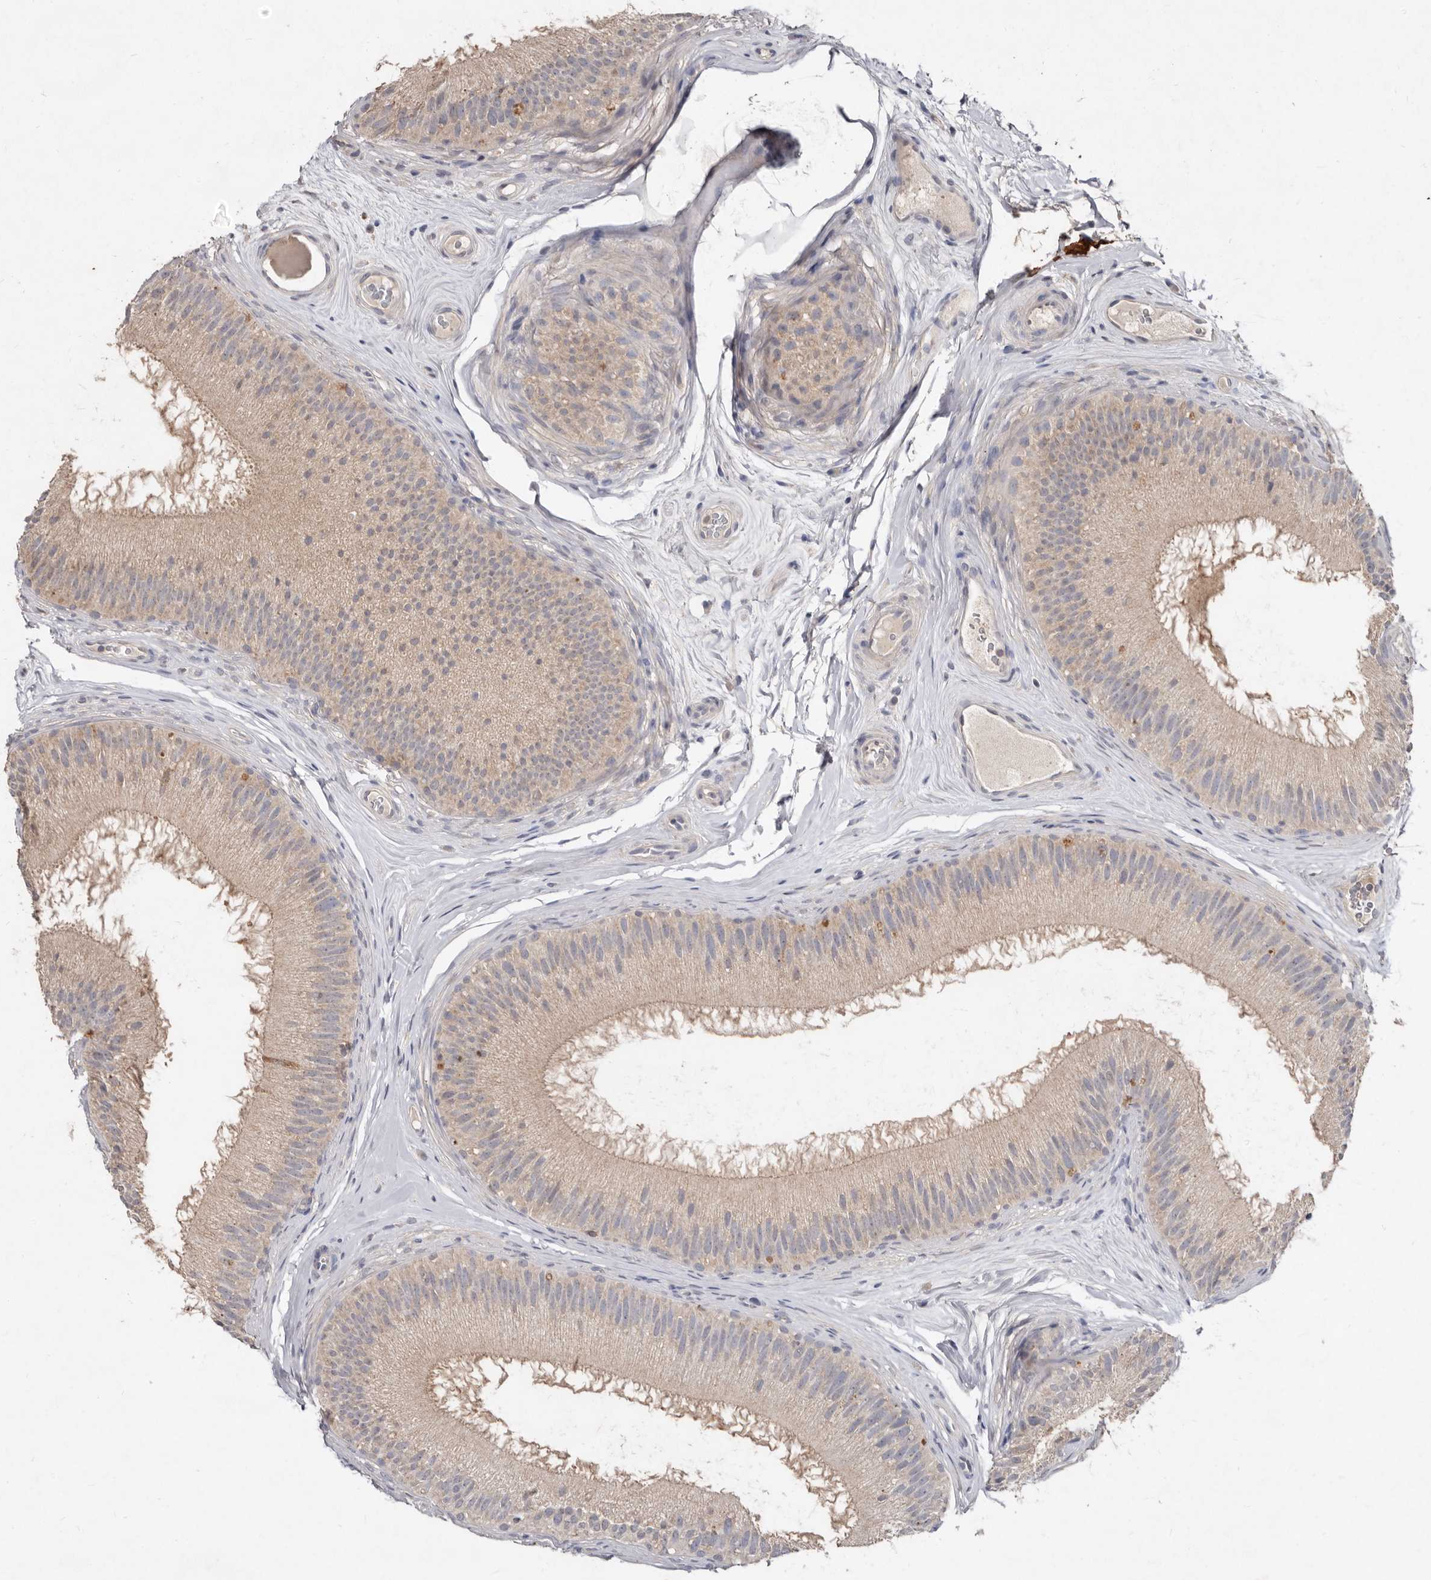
{"staining": {"intensity": "moderate", "quantity": "25%-75%", "location": "cytoplasmic/membranous"}, "tissue": "epididymis", "cell_type": "Glandular cells", "image_type": "normal", "snomed": [{"axis": "morphology", "description": "Normal tissue, NOS"}, {"axis": "topography", "description": "Epididymis"}], "caption": "Immunohistochemistry (IHC) histopathology image of unremarkable epididymis: epididymis stained using immunohistochemistry demonstrates medium levels of moderate protein expression localized specifically in the cytoplasmic/membranous of glandular cells, appearing as a cytoplasmic/membranous brown color.", "gene": "EDEM1", "patient": {"sex": "male", "age": 45}}